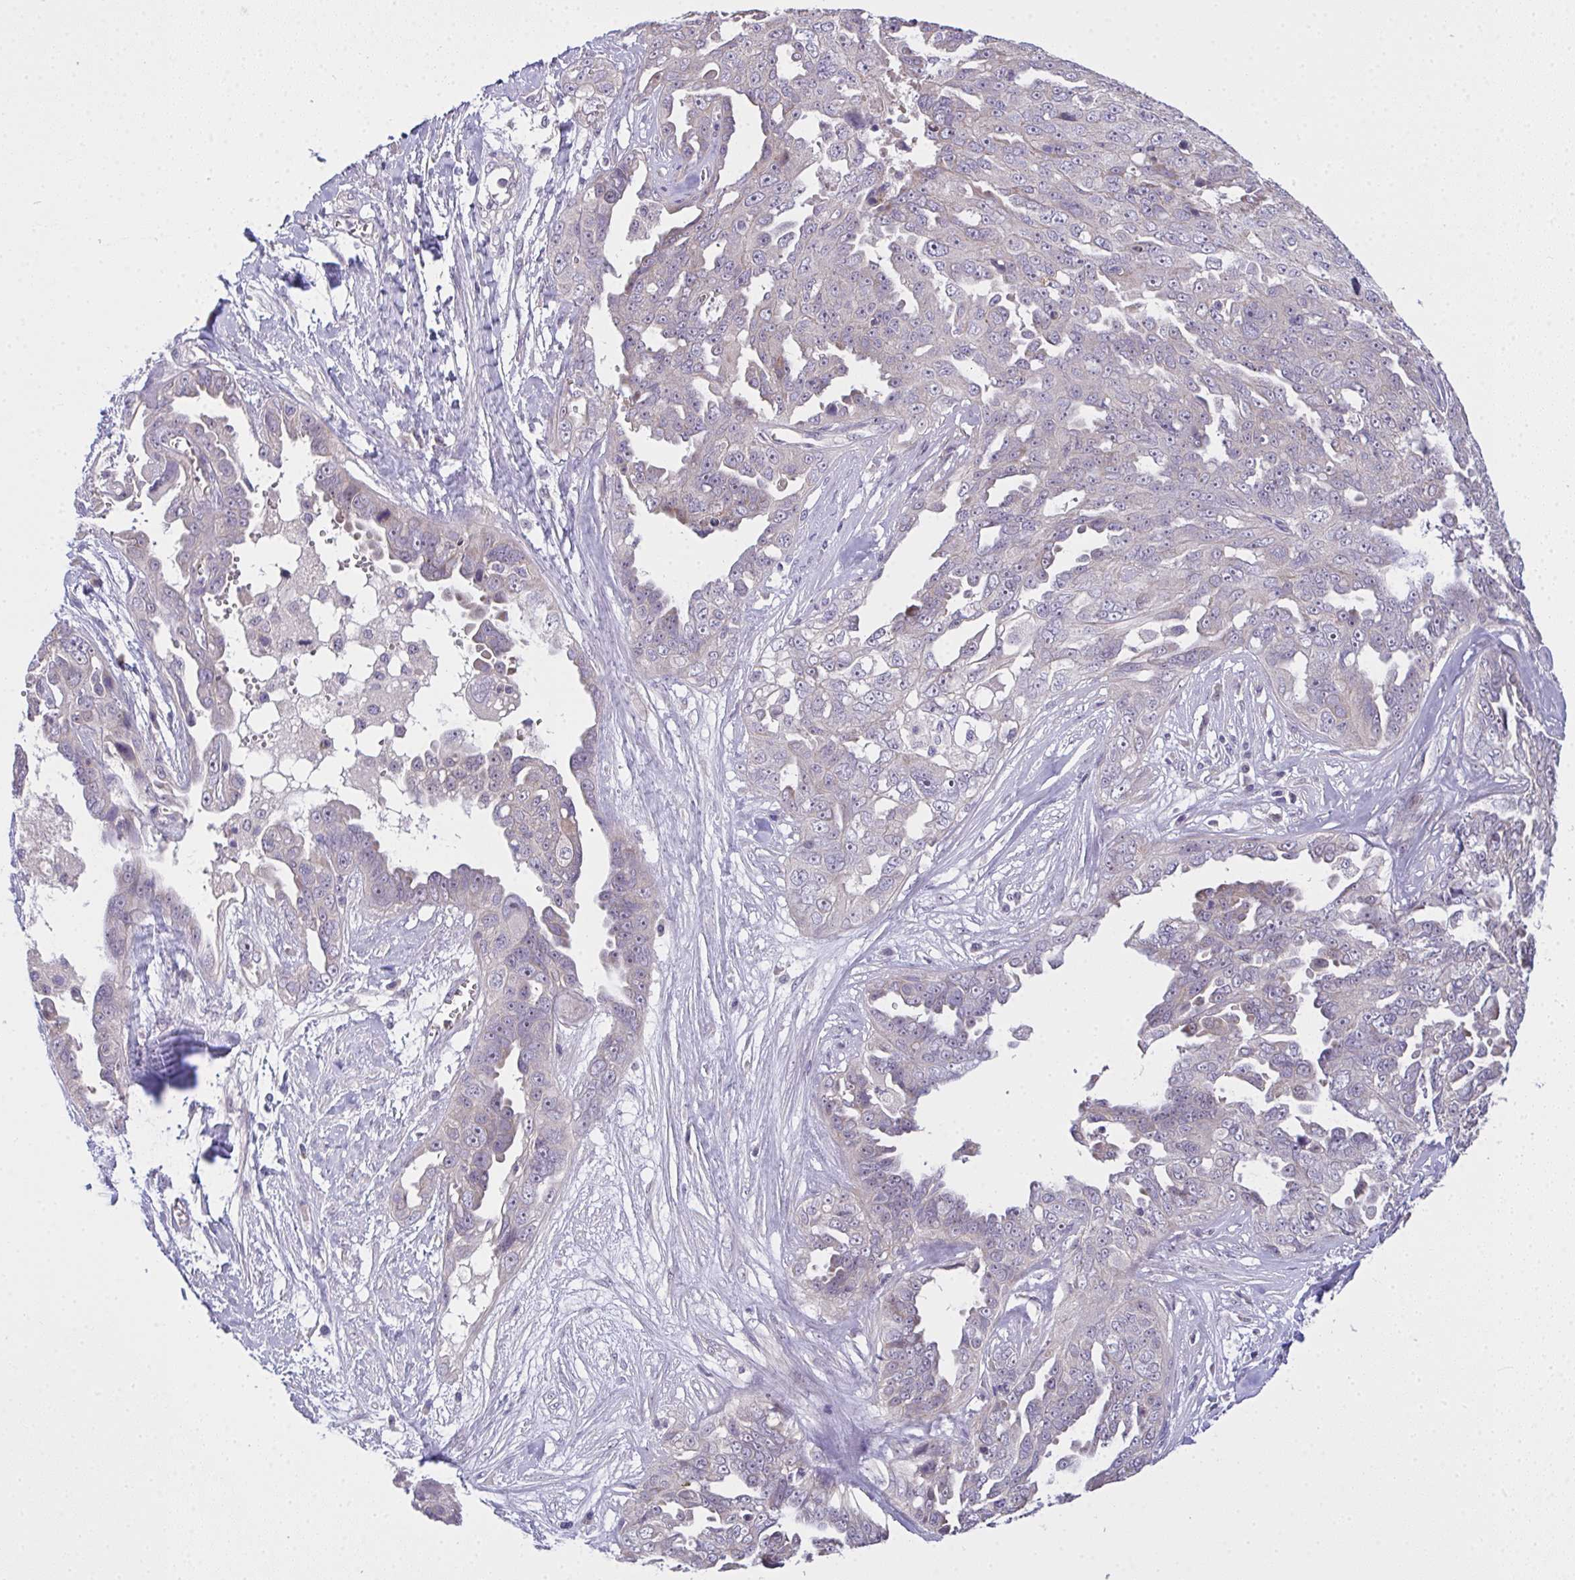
{"staining": {"intensity": "negative", "quantity": "none", "location": "none"}, "tissue": "ovarian cancer", "cell_type": "Tumor cells", "image_type": "cancer", "snomed": [{"axis": "morphology", "description": "Carcinoma, endometroid"}, {"axis": "topography", "description": "Ovary"}], "caption": "Immunohistochemistry (IHC) of human ovarian endometroid carcinoma demonstrates no staining in tumor cells. (DAB IHC, high magnification).", "gene": "NT5C1A", "patient": {"sex": "female", "age": 70}}